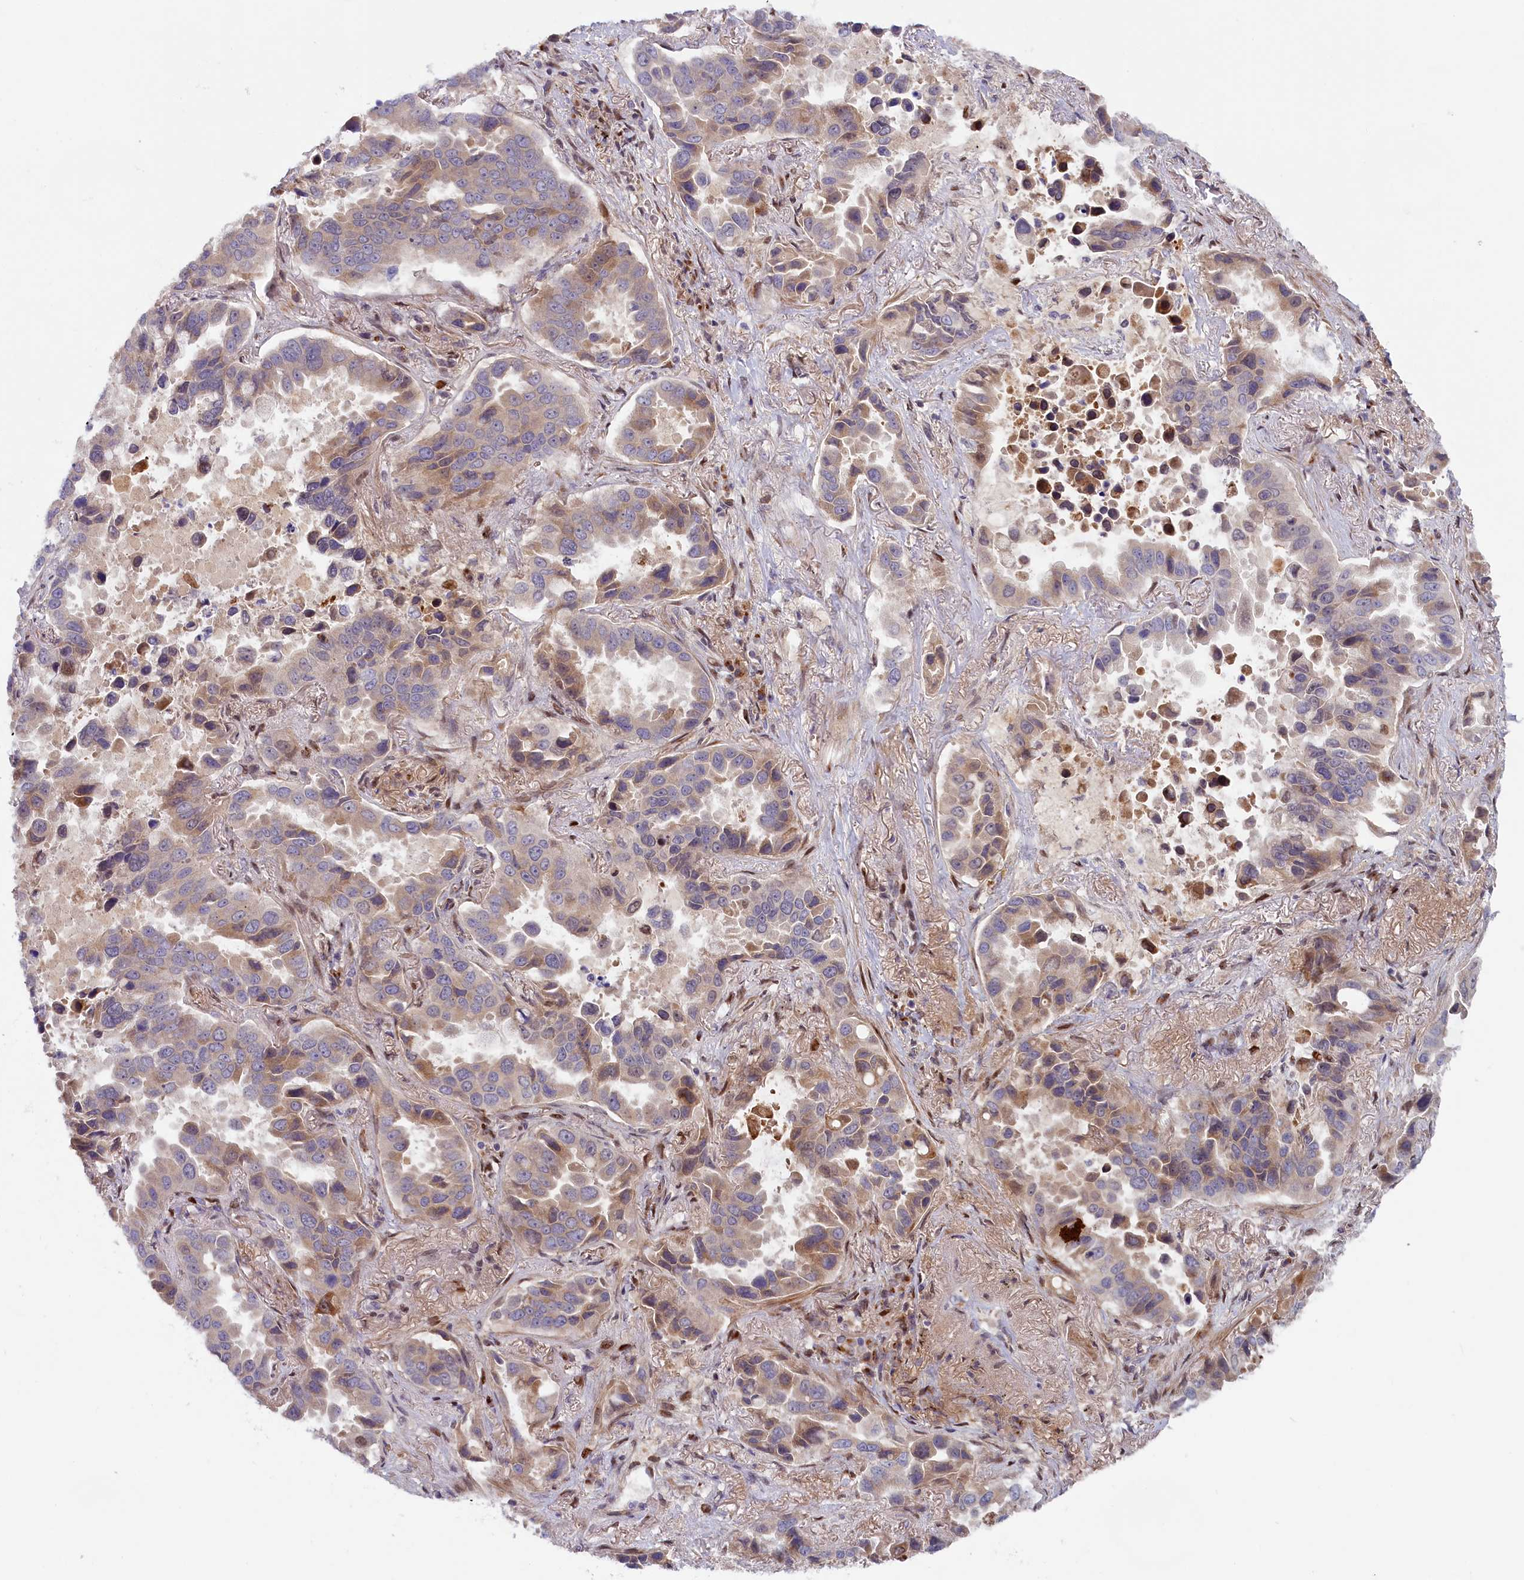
{"staining": {"intensity": "moderate", "quantity": "<25%", "location": "cytoplasmic/membranous"}, "tissue": "lung cancer", "cell_type": "Tumor cells", "image_type": "cancer", "snomed": [{"axis": "morphology", "description": "Adenocarcinoma, NOS"}, {"axis": "topography", "description": "Lung"}], "caption": "A high-resolution histopathology image shows immunohistochemistry staining of lung cancer, which shows moderate cytoplasmic/membranous expression in about <25% of tumor cells.", "gene": "CHST12", "patient": {"sex": "male", "age": 64}}